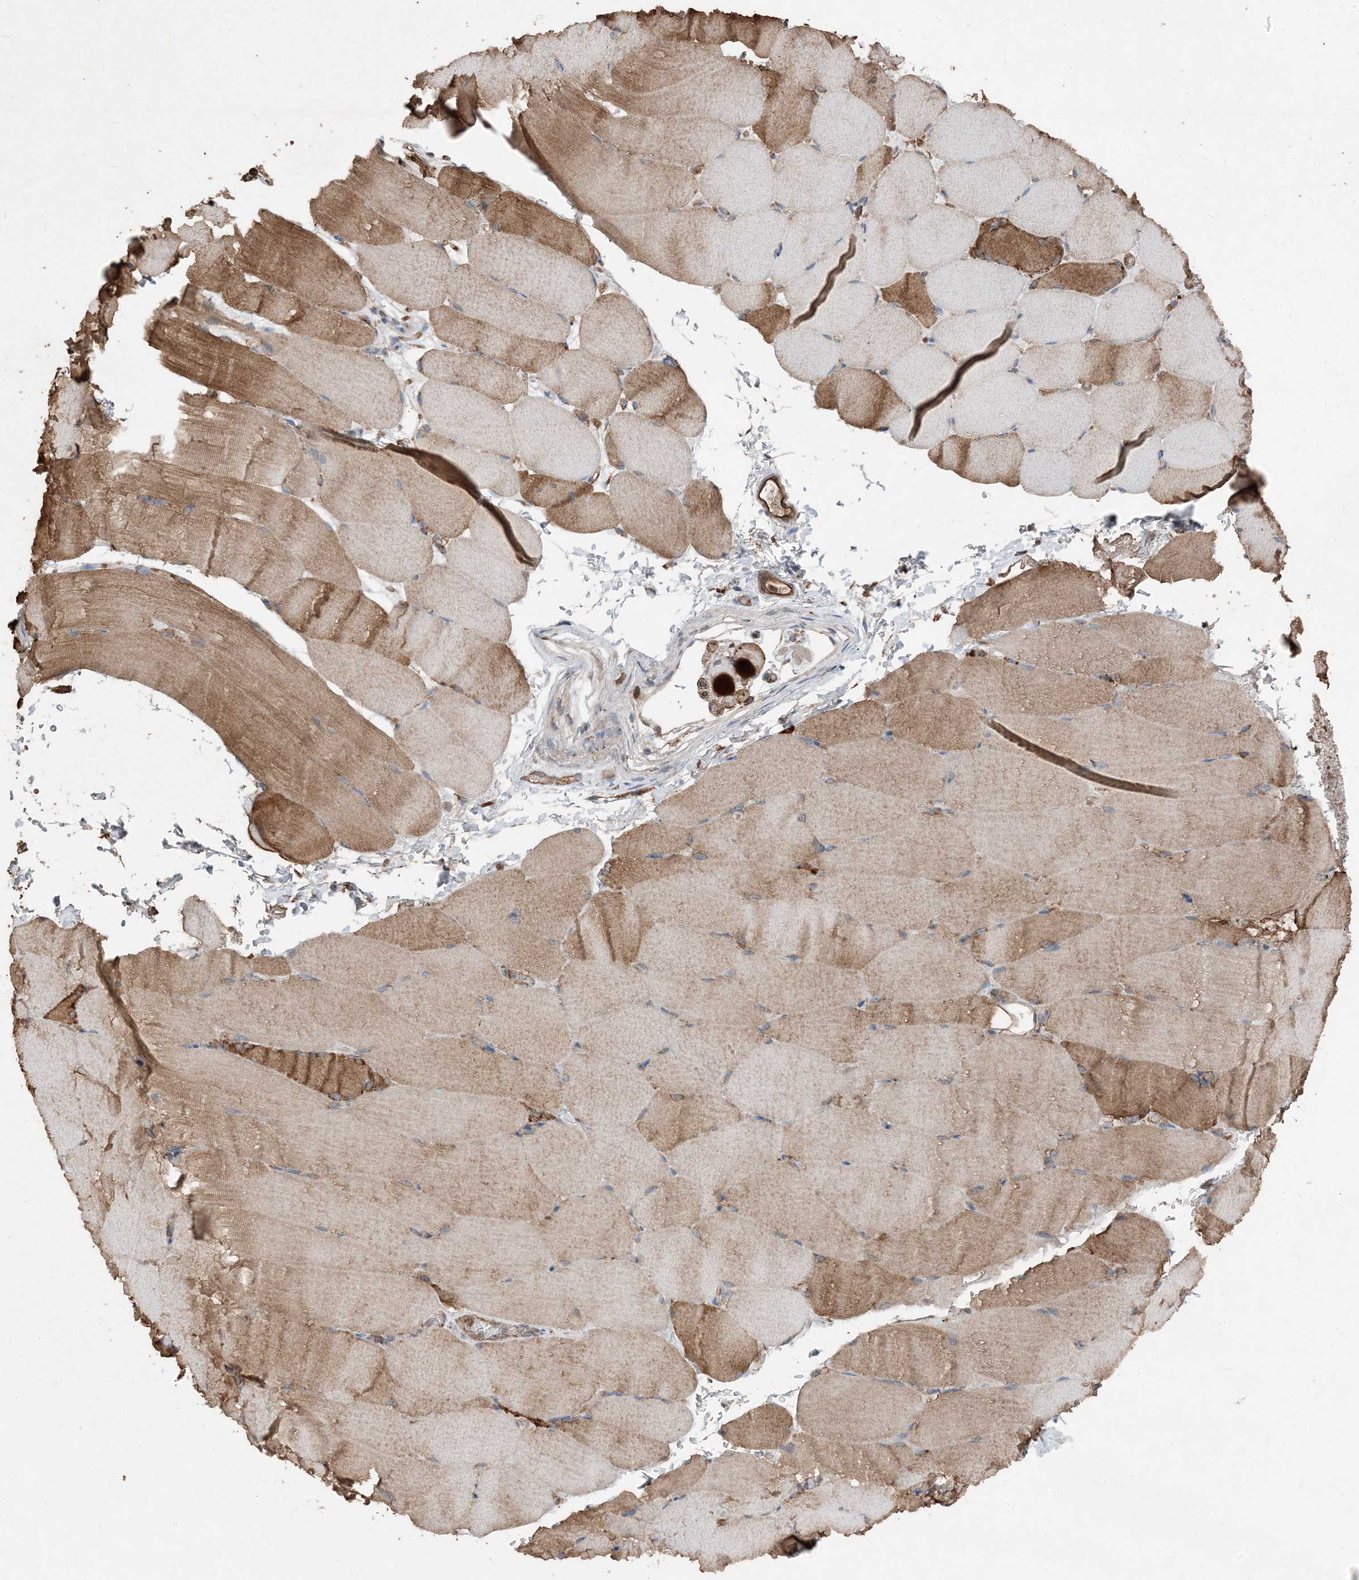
{"staining": {"intensity": "moderate", "quantity": "25%-75%", "location": "cytoplasmic/membranous"}, "tissue": "skeletal muscle", "cell_type": "Myocytes", "image_type": "normal", "snomed": [{"axis": "morphology", "description": "Normal tissue, NOS"}, {"axis": "topography", "description": "Skeletal muscle"}, {"axis": "topography", "description": "Parathyroid gland"}], "caption": "Skeletal muscle stained with DAB IHC displays medium levels of moderate cytoplasmic/membranous staining in about 25%-75% of myocytes. (brown staining indicates protein expression, while blue staining denotes nuclei).", "gene": "PDIA6", "patient": {"sex": "female", "age": 37}}